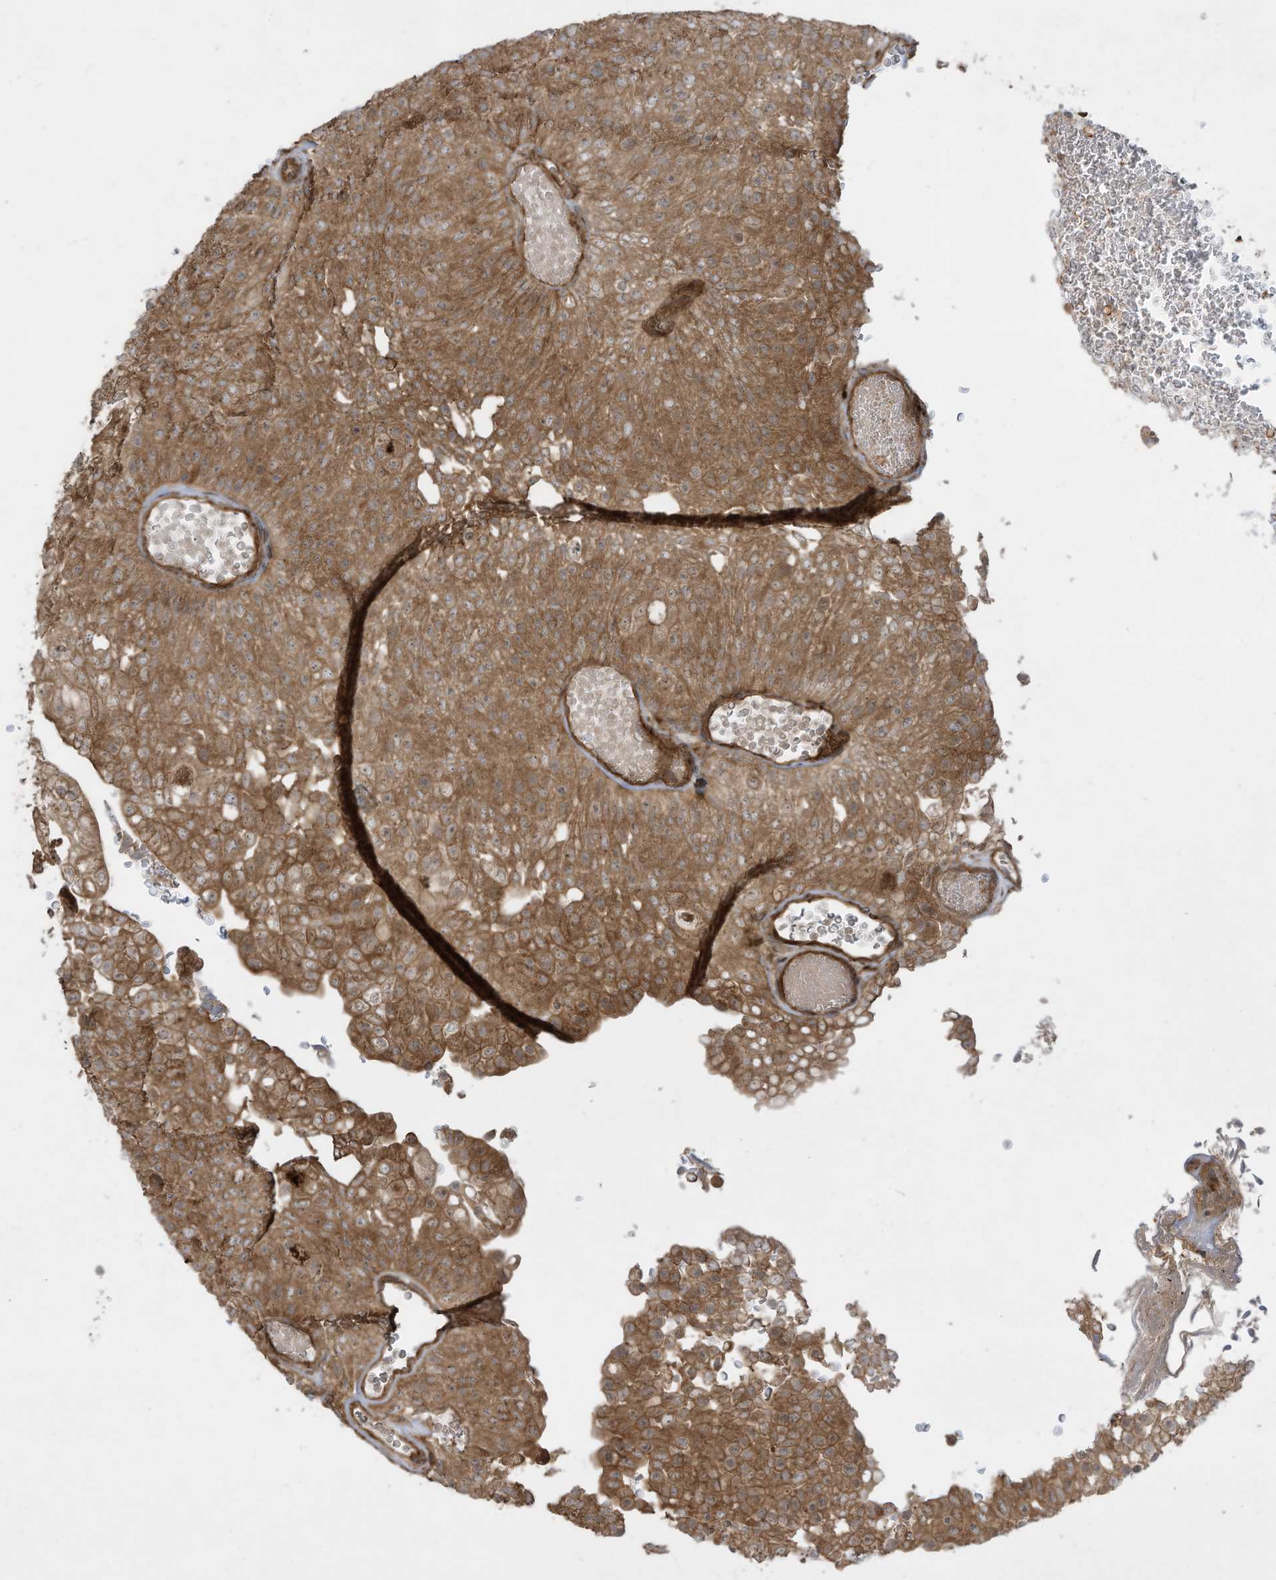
{"staining": {"intensity": "moderate", "quantity": ">75%", "location": "cytoplasmic/membranous"}, "tissue": "urothelial cancer", "cell_type": "Tumor cells", "image_type": "cancer", "snomed": [{"axis": "morphology", "description": "Urothelial carcinoma, Low grade"}, {"axis": "topography", "description": "Urinary bladder"}], "caption": "Protein positivity by immunohistochemistry (IHC) exhibits moderate cytoplasmic/membranous staining in about >75% of tumor cells in low-grade urothelial carcinoma.", "gene": "DDIT4", "patient": {"sex": "male", "age": 78}}